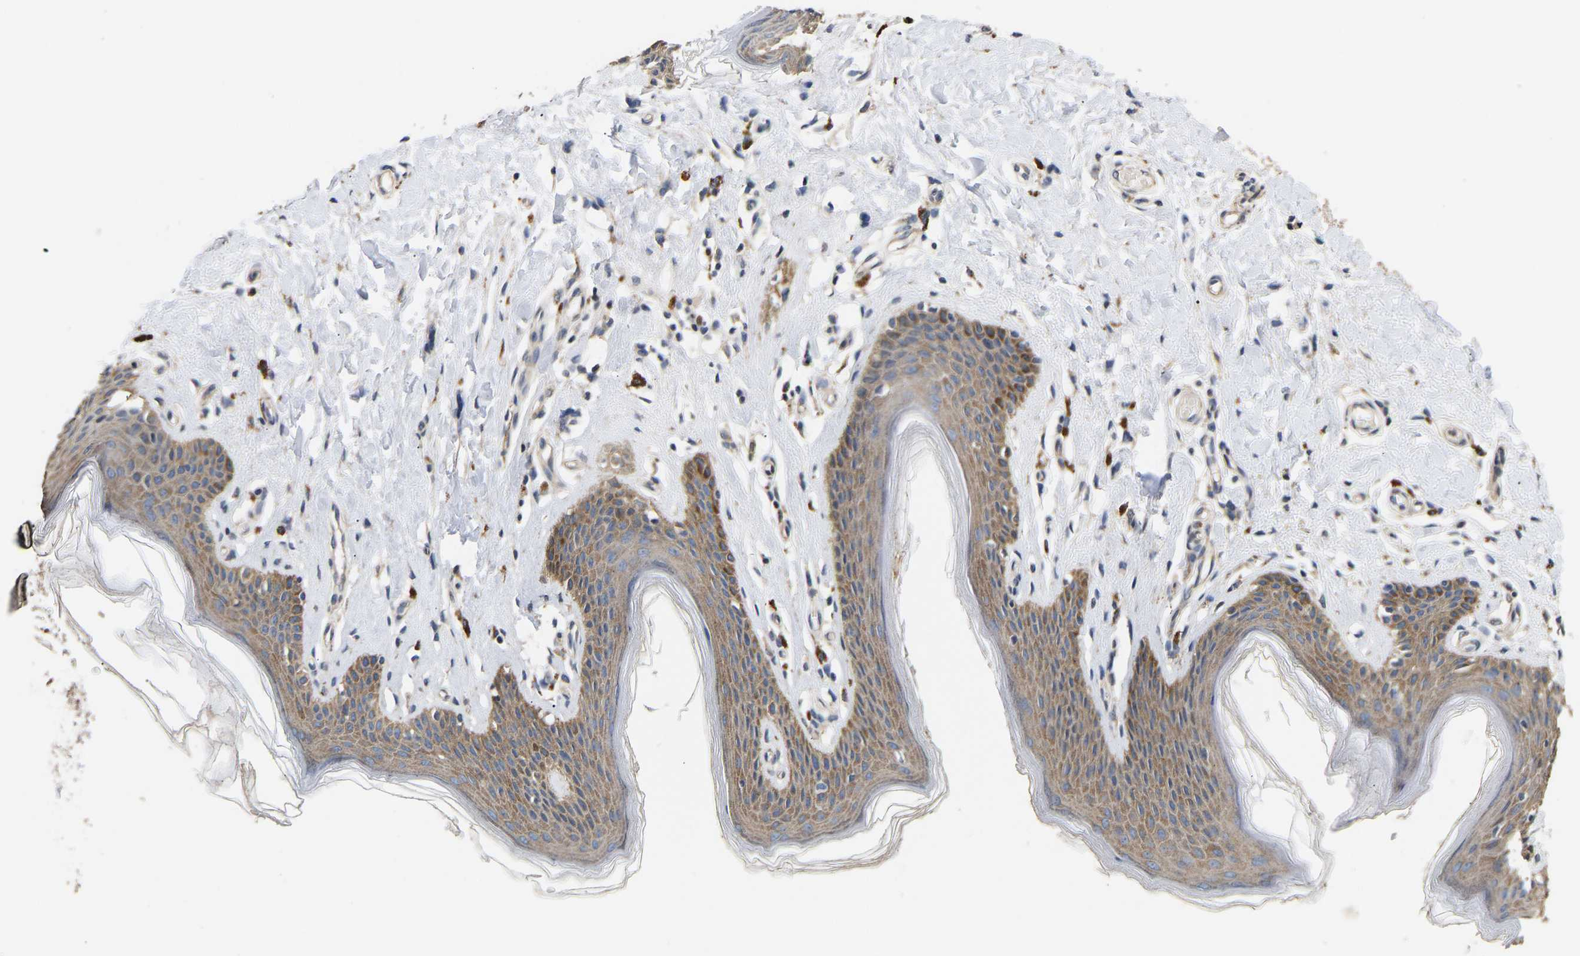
{"staining": {"intensity": "weak", "quantity": ">75%", "location": "cytoplasmic/membranous"}, "tissue": "skin", "cell_type": "Epidermal cells", "image_type": "normal", "snomed": [{"axis": "morphology", "description": "Normal tissue, NOS"}, {"axis": "topography", "description": "Vulva"}], "caption": "High-magnification brightfield microscopy of unremarkable skin stained with DAB (brown) and counterstained with hematoxylin (blue). epidermal cells exhibit weak cytoplasmic/membranous staining is appreciated in approximately>75% of cells. The staining was performed using DAB (3,3'-diaminobenzidine), with brown indicating positive protein expression. Nuclei are stained blue with hematoxylin.", "gene": "AIMP2", "patient": {"sex": "female", "age": 66}}